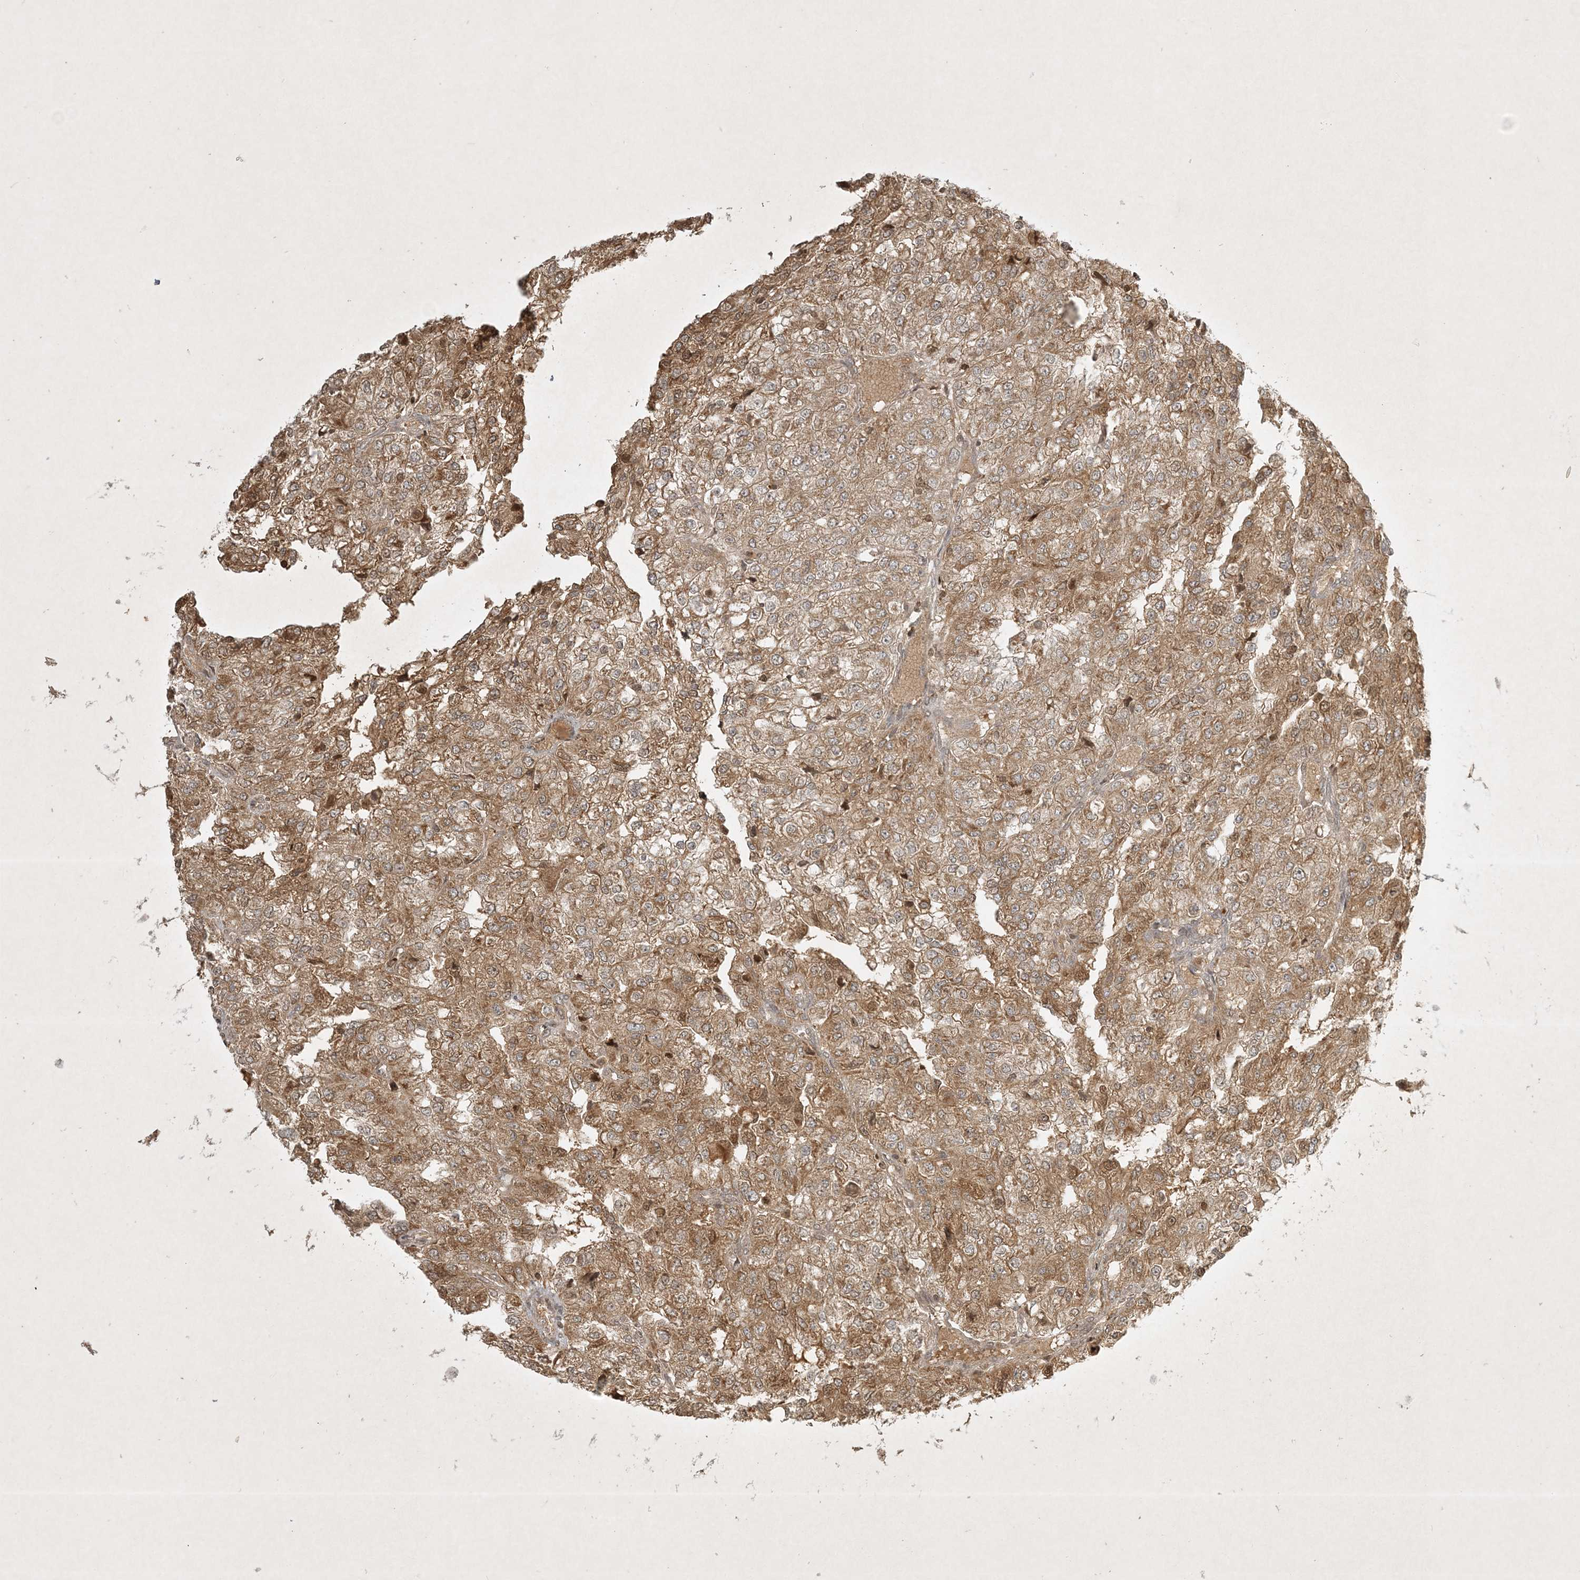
{"staining": {"intensity": "moderate", "quantity": ">75%", "location": "cytoplasmic/membranous"}, "tissue": "renal cancer", "cell_type": "Tumor cells", "image_type": "cancer", "snomed": [{"axis": "morphology", "description": "Adenocarcinoma, NOS"}, {"axis": "topography", "description": "Kidney"}], "caption": "Immunohistochemistry (DAB) staining of human renal adenocarcinoma exhibits moderate cytoplasmic/membranous protein positivity in about >75% of tumor cells. The staining is performed using DAB brown chromogen to label protein expression. The nuclei are counter-stained blue using hematoxylin.", "gene": "PLTP", "patient": {"sex": "female", "age": 54}}